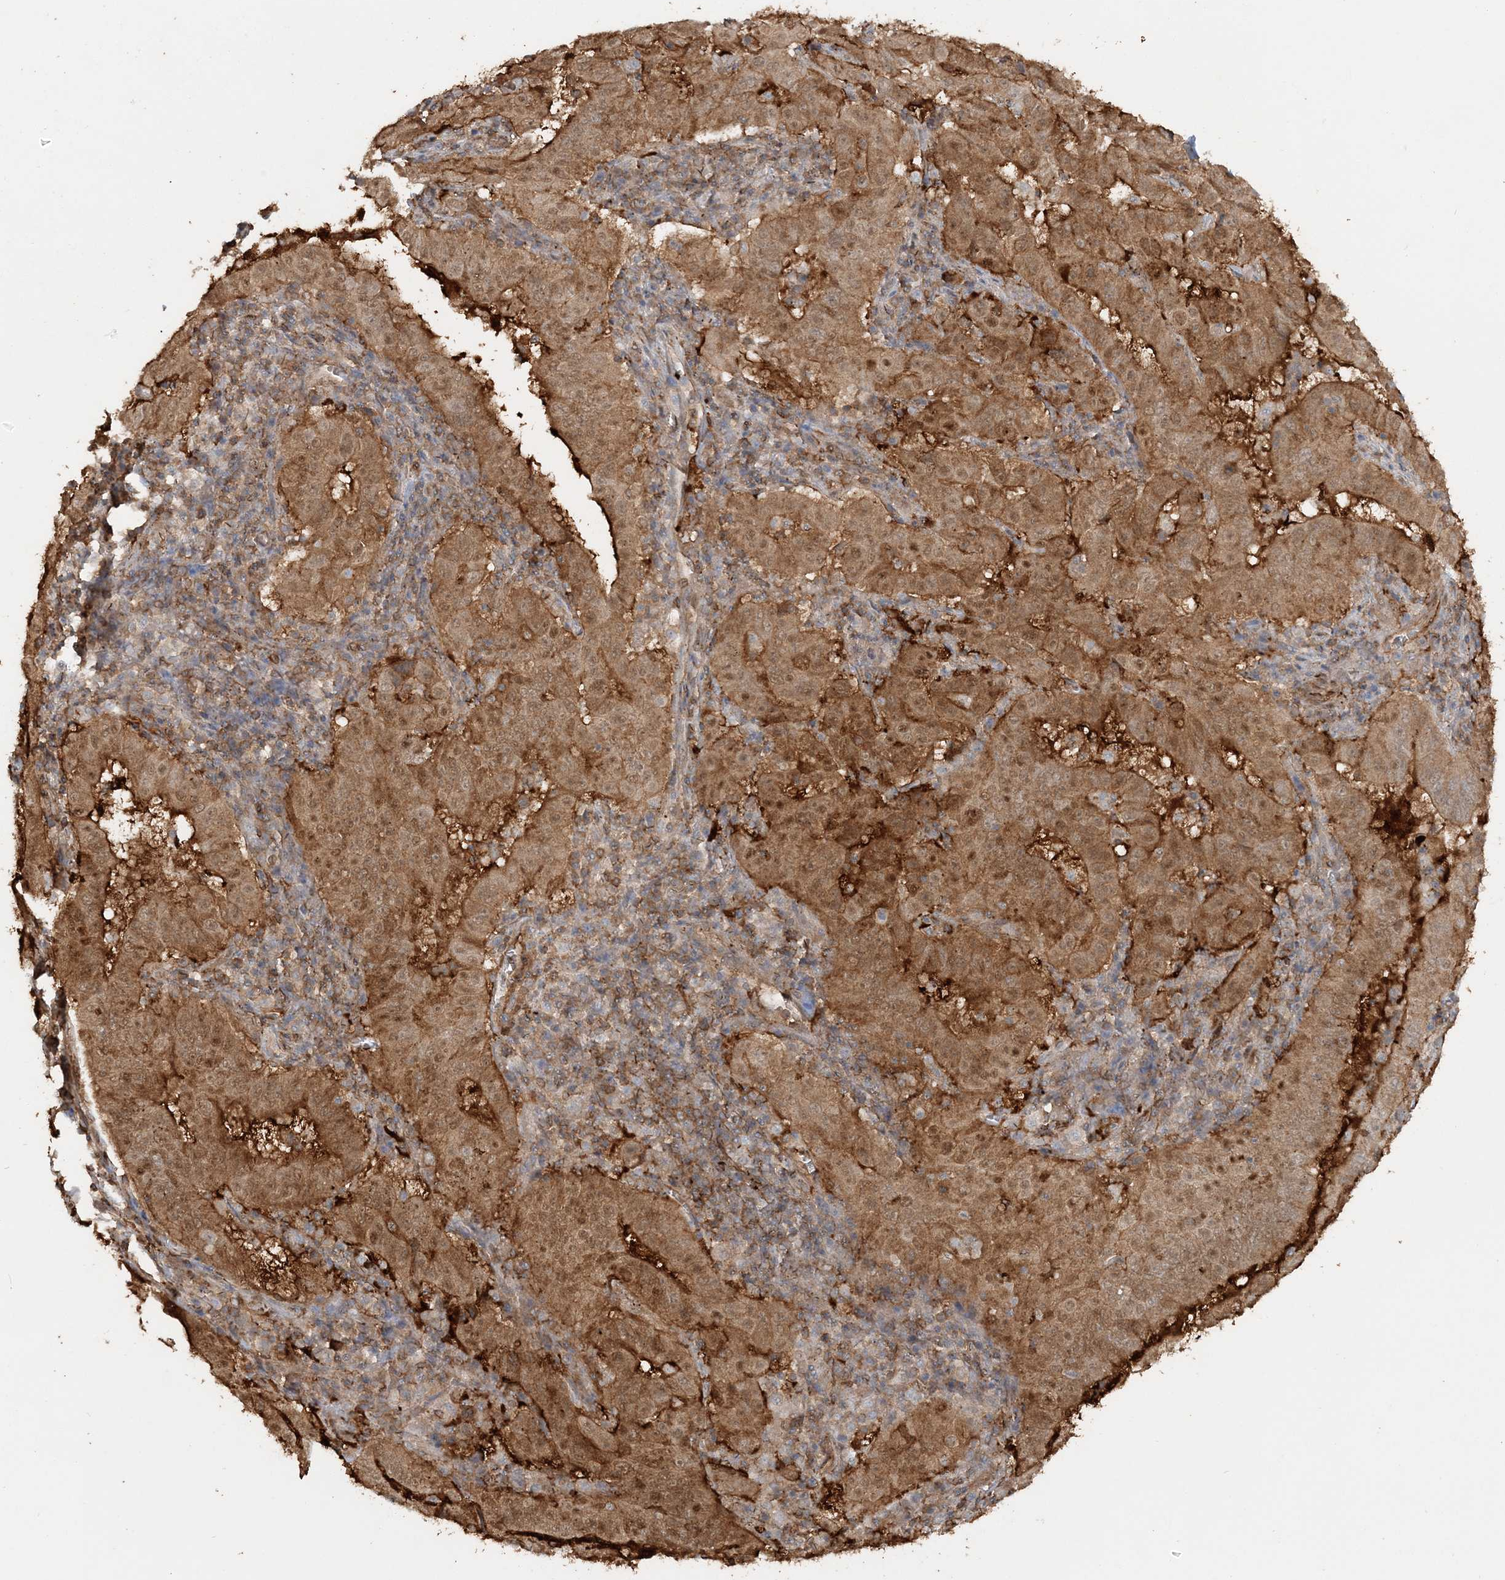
{"staining": {"intensity": "strong", "quantity": ">75%", "location": "cytoplasmic/membranous"}, "tissue": "pancreatic cancer", "cell_type": "Tumor cells", "image_type": "cancer", "snomed": [{"axis": "morphology", "description": "Adenocarcinoma, NOS"}, {"axis": "topography", "description": "Pancreas"}], "caption": "Protein expression analysis of pancreatic cancer (adenocarcinoma) demonstrates strong cytoplasmic/membranous positivity in approximately >75% of tumor cells.", "gene": "DSTN", "patient": {"sex": "male", "age": 63}}